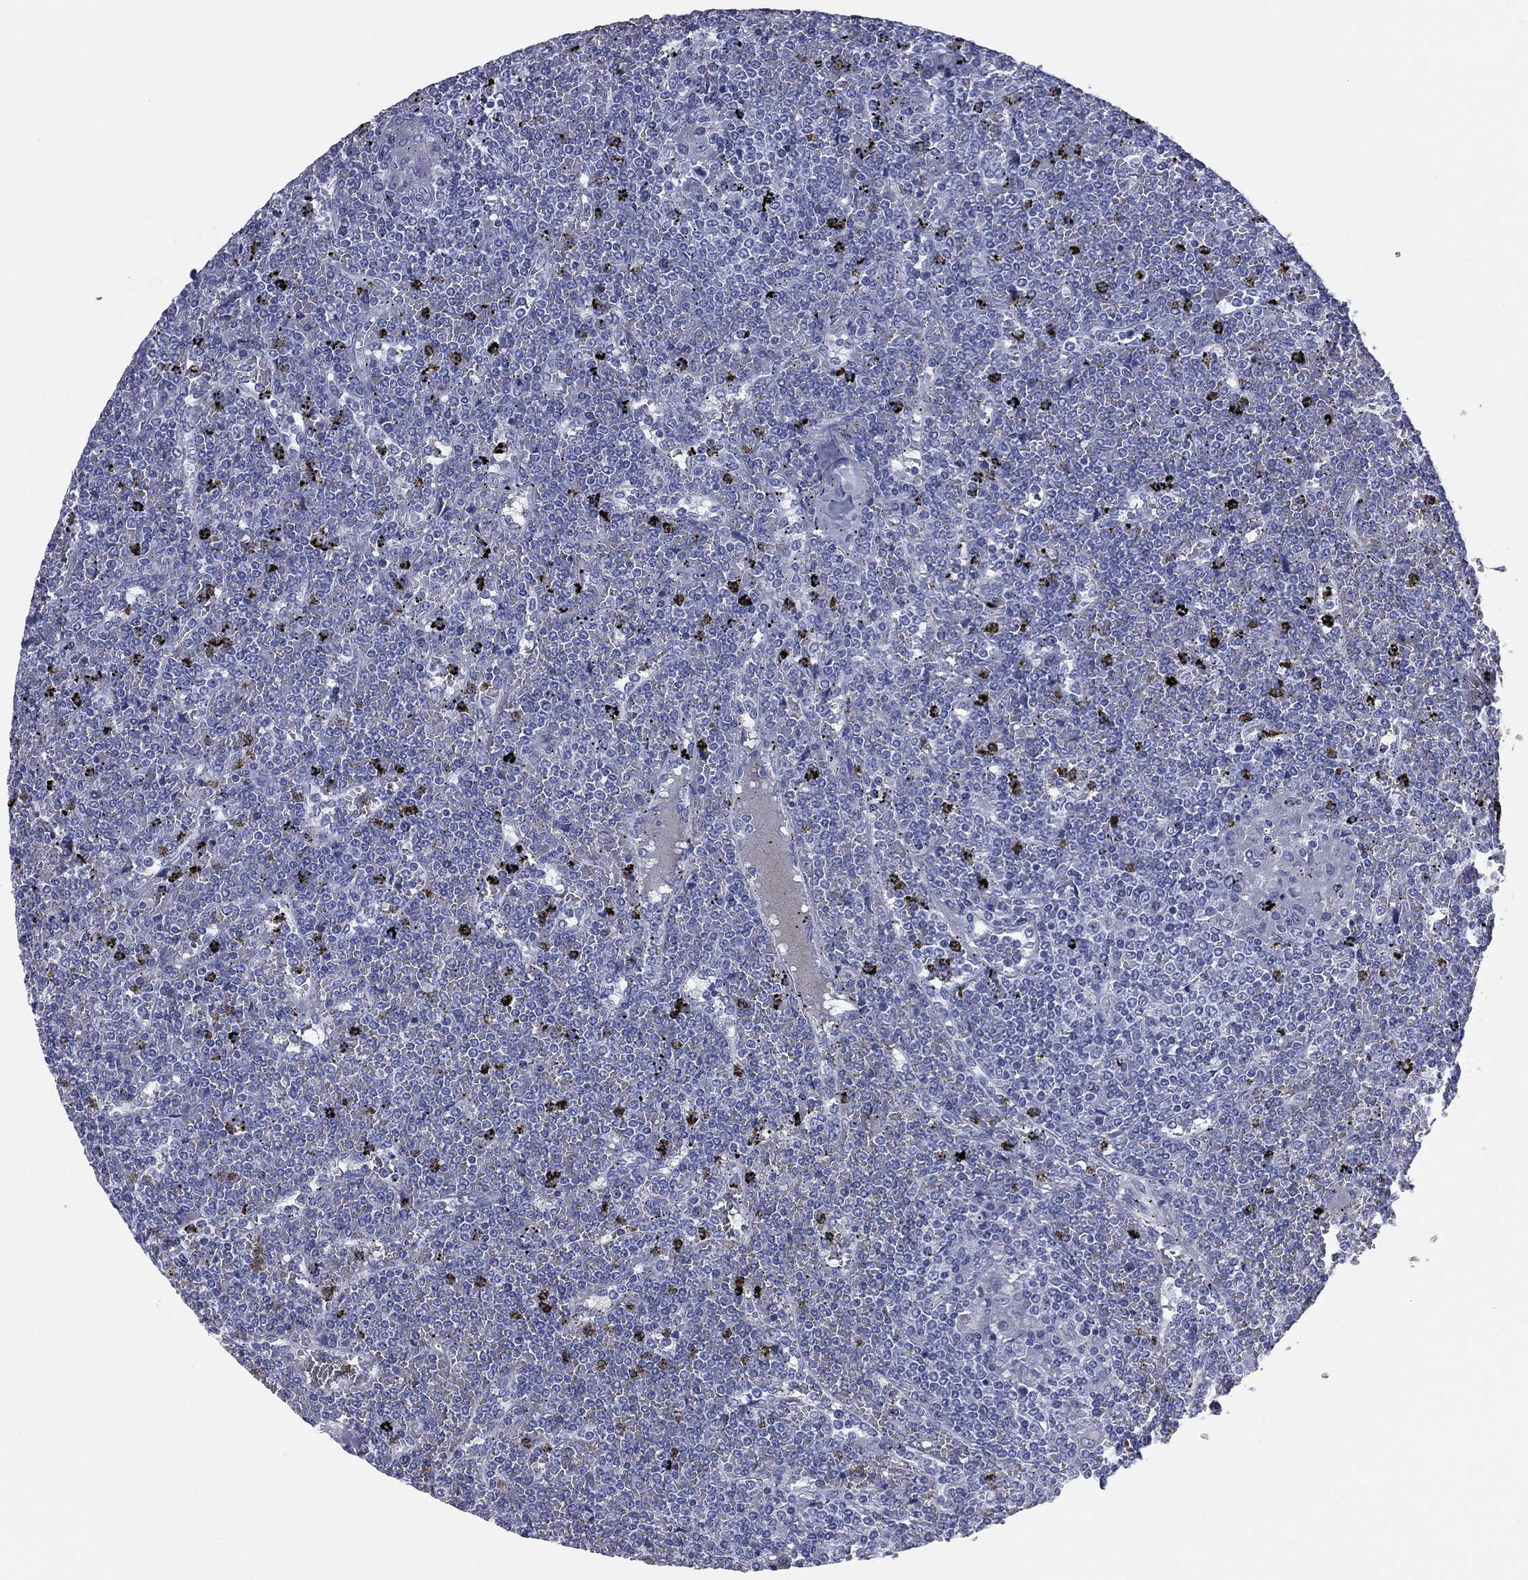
{"staining": {"intensity": "negative", "quantity": "none", "location": "none"}, "tissue": "lymphoma", "cell_type": "Tumor cells", "image_type": "cancer", "snomed": [{"axis": "morphology", "description": "Malignant lymphoma, non-Hodgkin's type, Low grade"}, {"axis": "topography", "description": "Spleen"}], "caption": "Immunohistochemistry image of neoplastic tissue: human lymphoma stained with DAB (3,3'-diaminobenzidine) demonstrates no significant protein positivity in tumor cells. Brightfield microscopy of immunohistochemistry stained with DAB (brown) and hematoxylin (blue), captured at high magnification.", "gene": "MLN", "patient": {"sex": "female", "age": 19}}